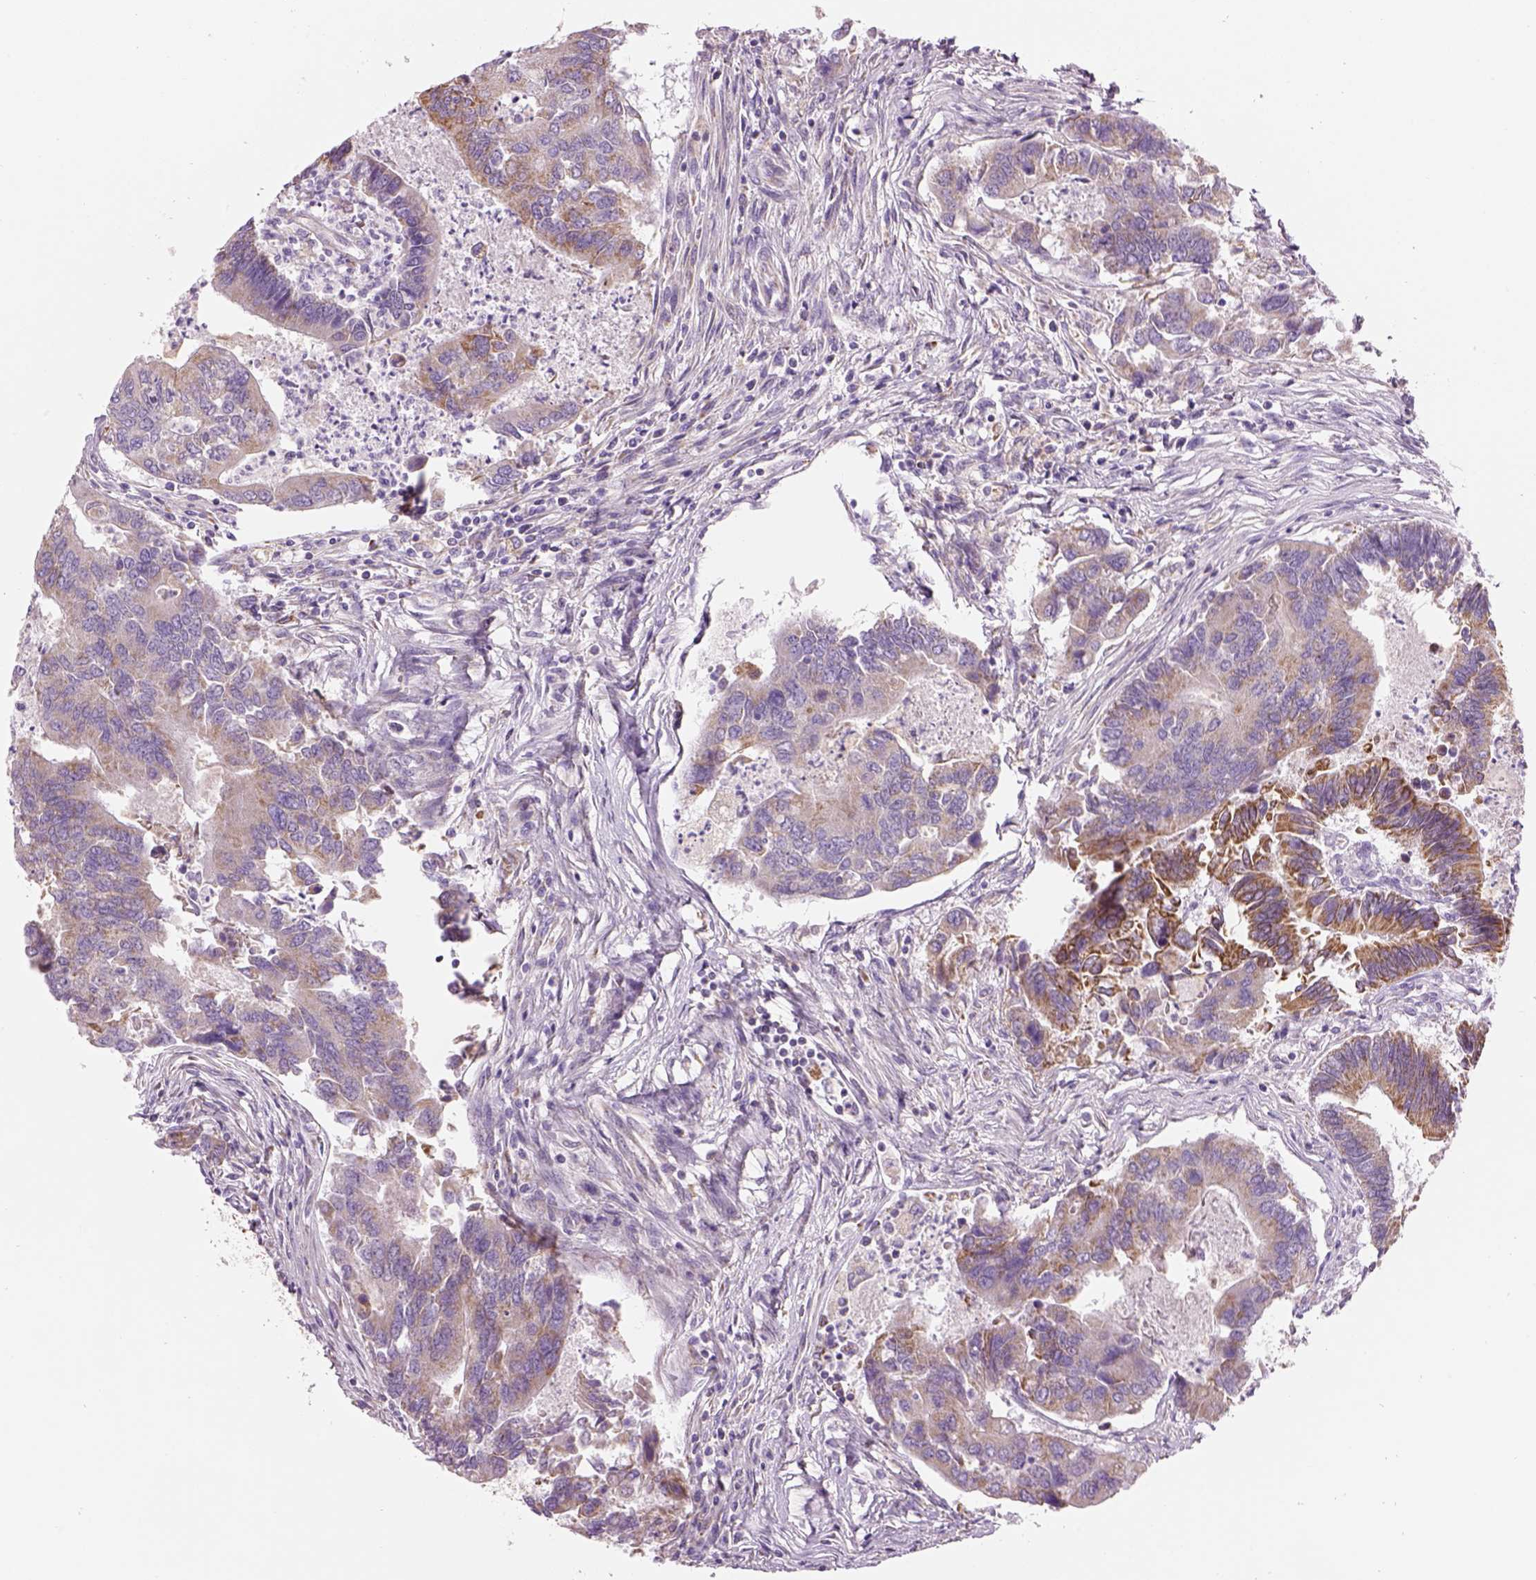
{"staining": {"intensity": "moderate", "quantity": "25%-75%", "location": "cytoplasmic/membranous"}, "tissue": "colorectal cancer", "cell_type": "Tumor cells", "image_type": "cancer", "snomed": [{"axis": "morphology", "description": "Adenocarcinoma, NOS"}, {"axis": "topography", "description": "Colon"}], "caption": "The histopathology image exhibits a brown stain indicating the presence of a protein in the cytoplasmic/membranous of tumor cells in adenocarcinoma (colorectal).", "gene": "IFT52", "patient": {"sex": "female", "age": 67}}